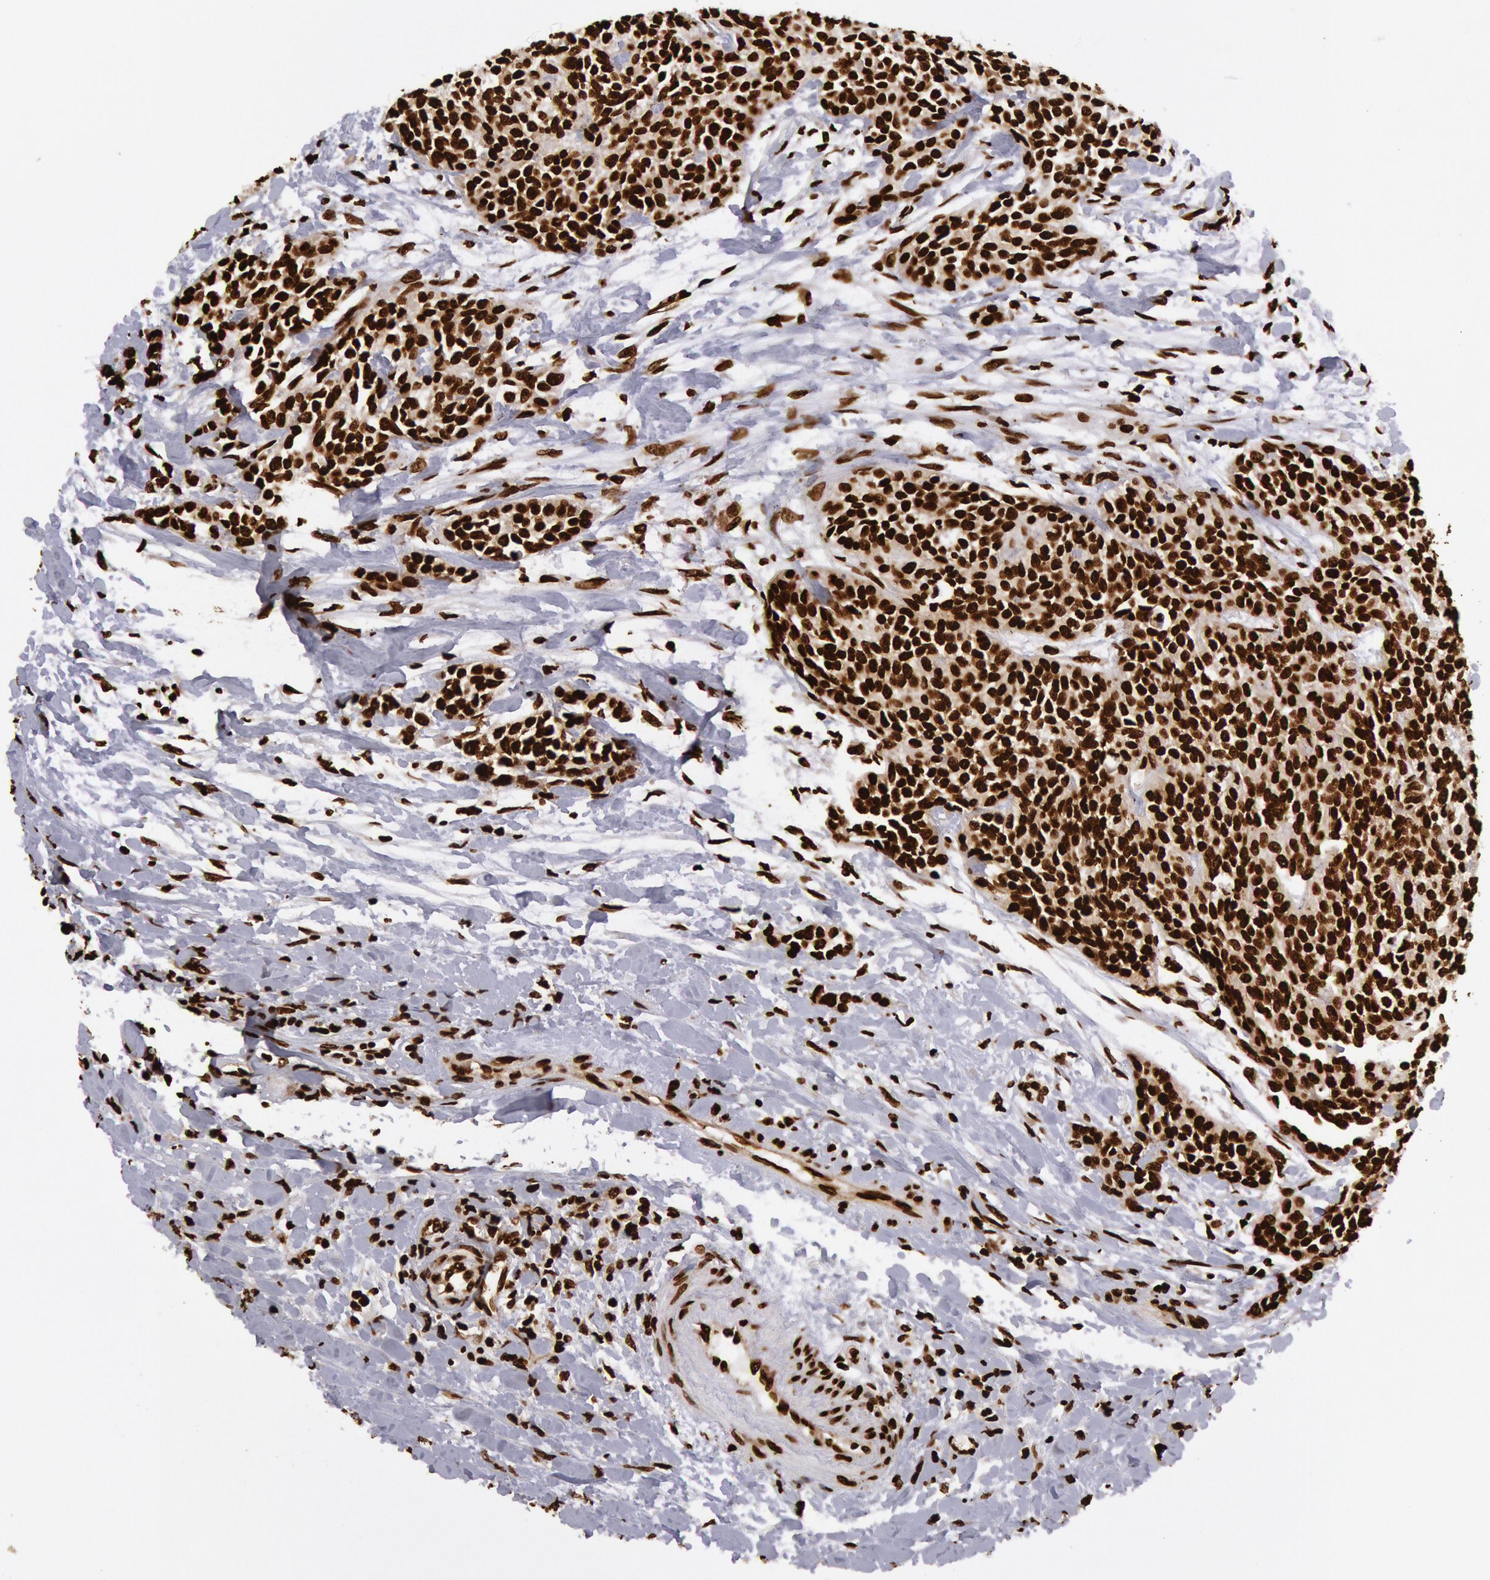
{"staining": {"intensity": "strong", "quantity": ">75%", "location": "nuclear"}, "tissue": "urothelial cancer", "cell_type": "Tumor cells", "image_type": "cancer", "snomed": [{"axis": "morphology", "description": "Urothelial carcinoma, High grade"}, {"axis": "topography", "description": "Urinary bladder"}], "caption": "Tumor cells exhibit high levels of strong nuclear expression in approximately >75% of cells in human high-grade urothelial carcinoma.", "gene": "H3-4", "patient": {"sex": "male", "age": 56}}